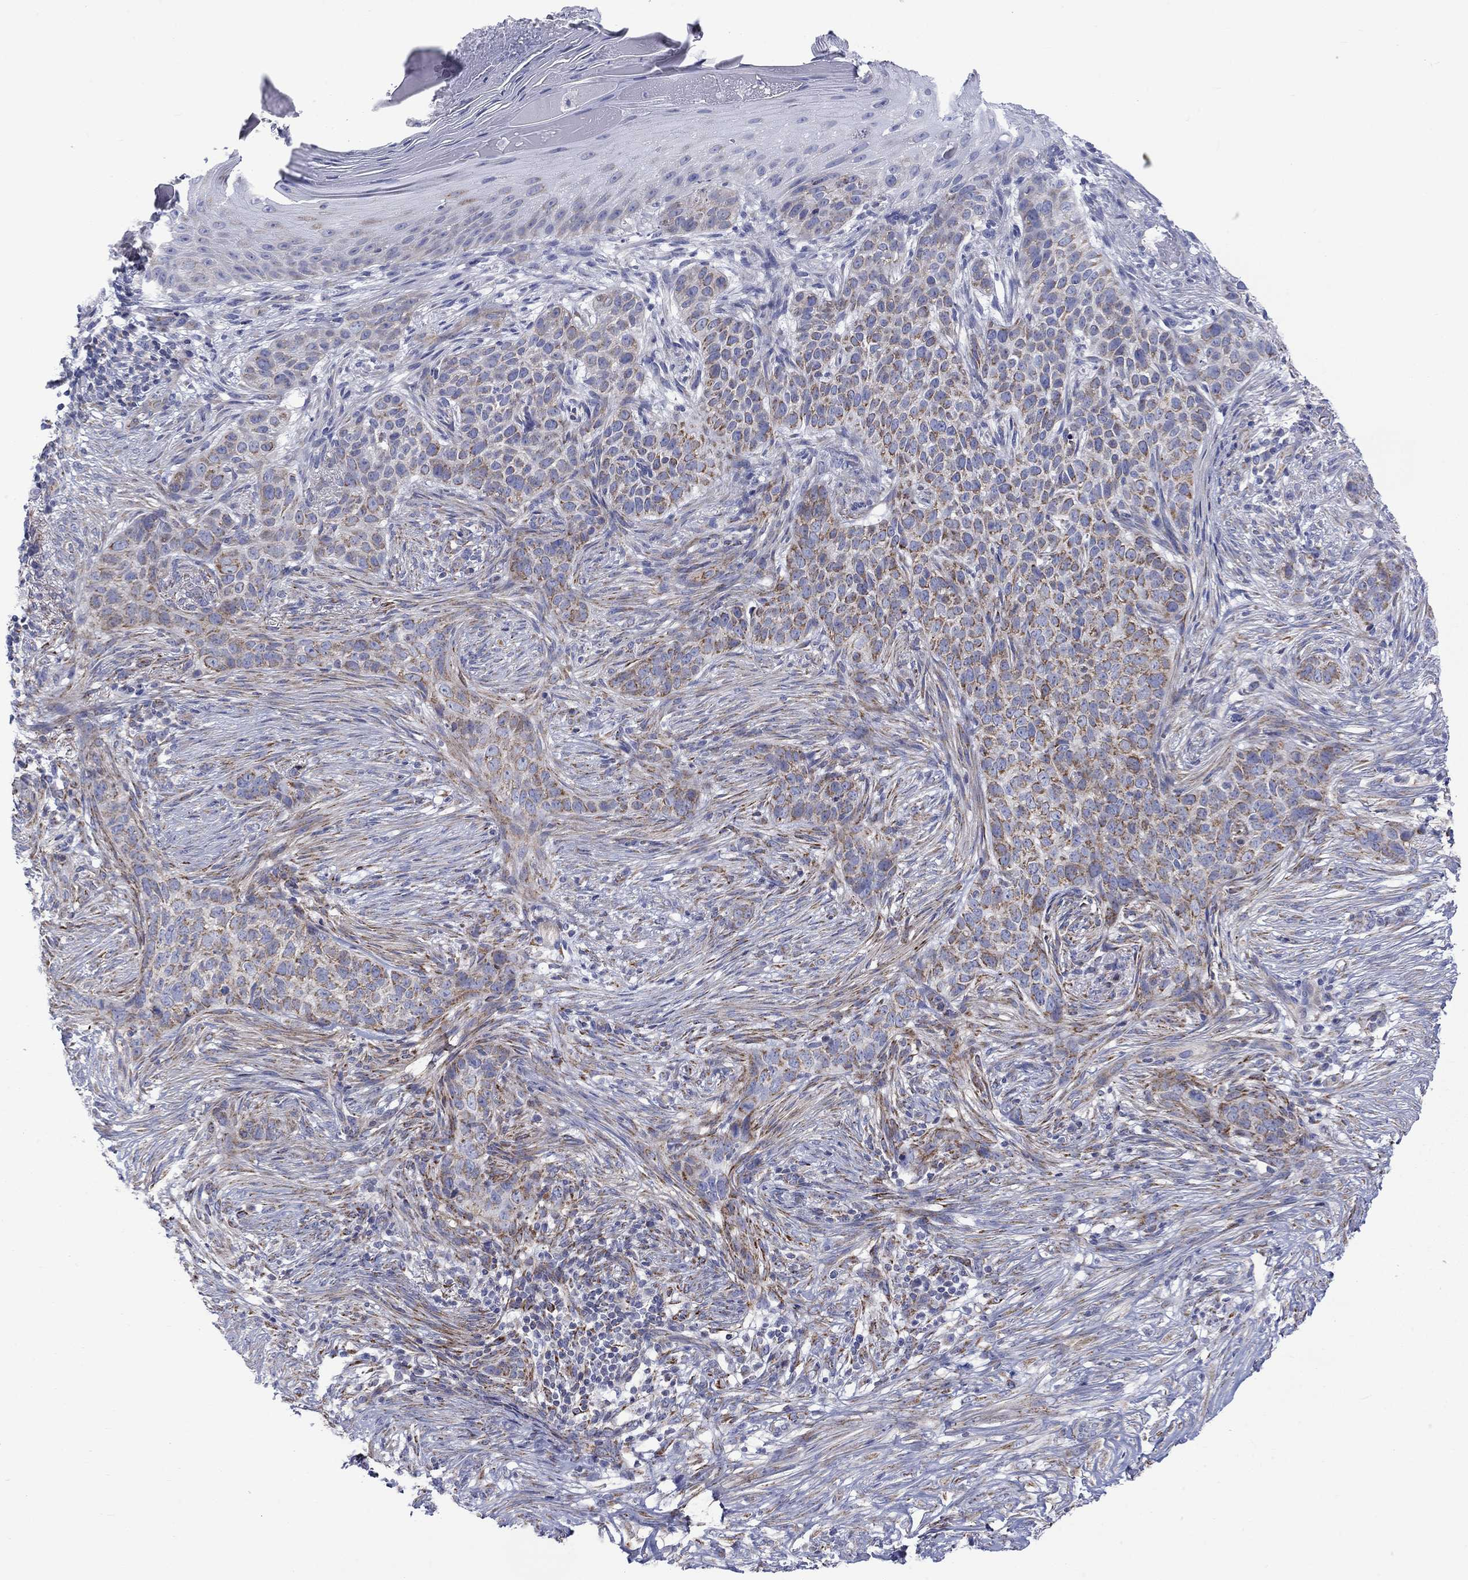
{"staining": {"intensity": "moderate", "quantity": "25%-75%", "location": "cytoplasmic/membranous"}, "tissue": "skin cancer", "cell_type": "Tumor cells", "image_type": "cancer", "snomed": [{"axis": "morphology", "description": "Squamous cell carcinoma, NOS"}, {"axis": "topography", "description": "Skin"}], "caption": "Skin cancer stained for a protein (brown) demonstrates moderate cytoplasmic/membranous positive expression in approximately 25%-75% of tumor cells.", "gene": "CISD1", "patient": {"sex": "male", "age": 88}}